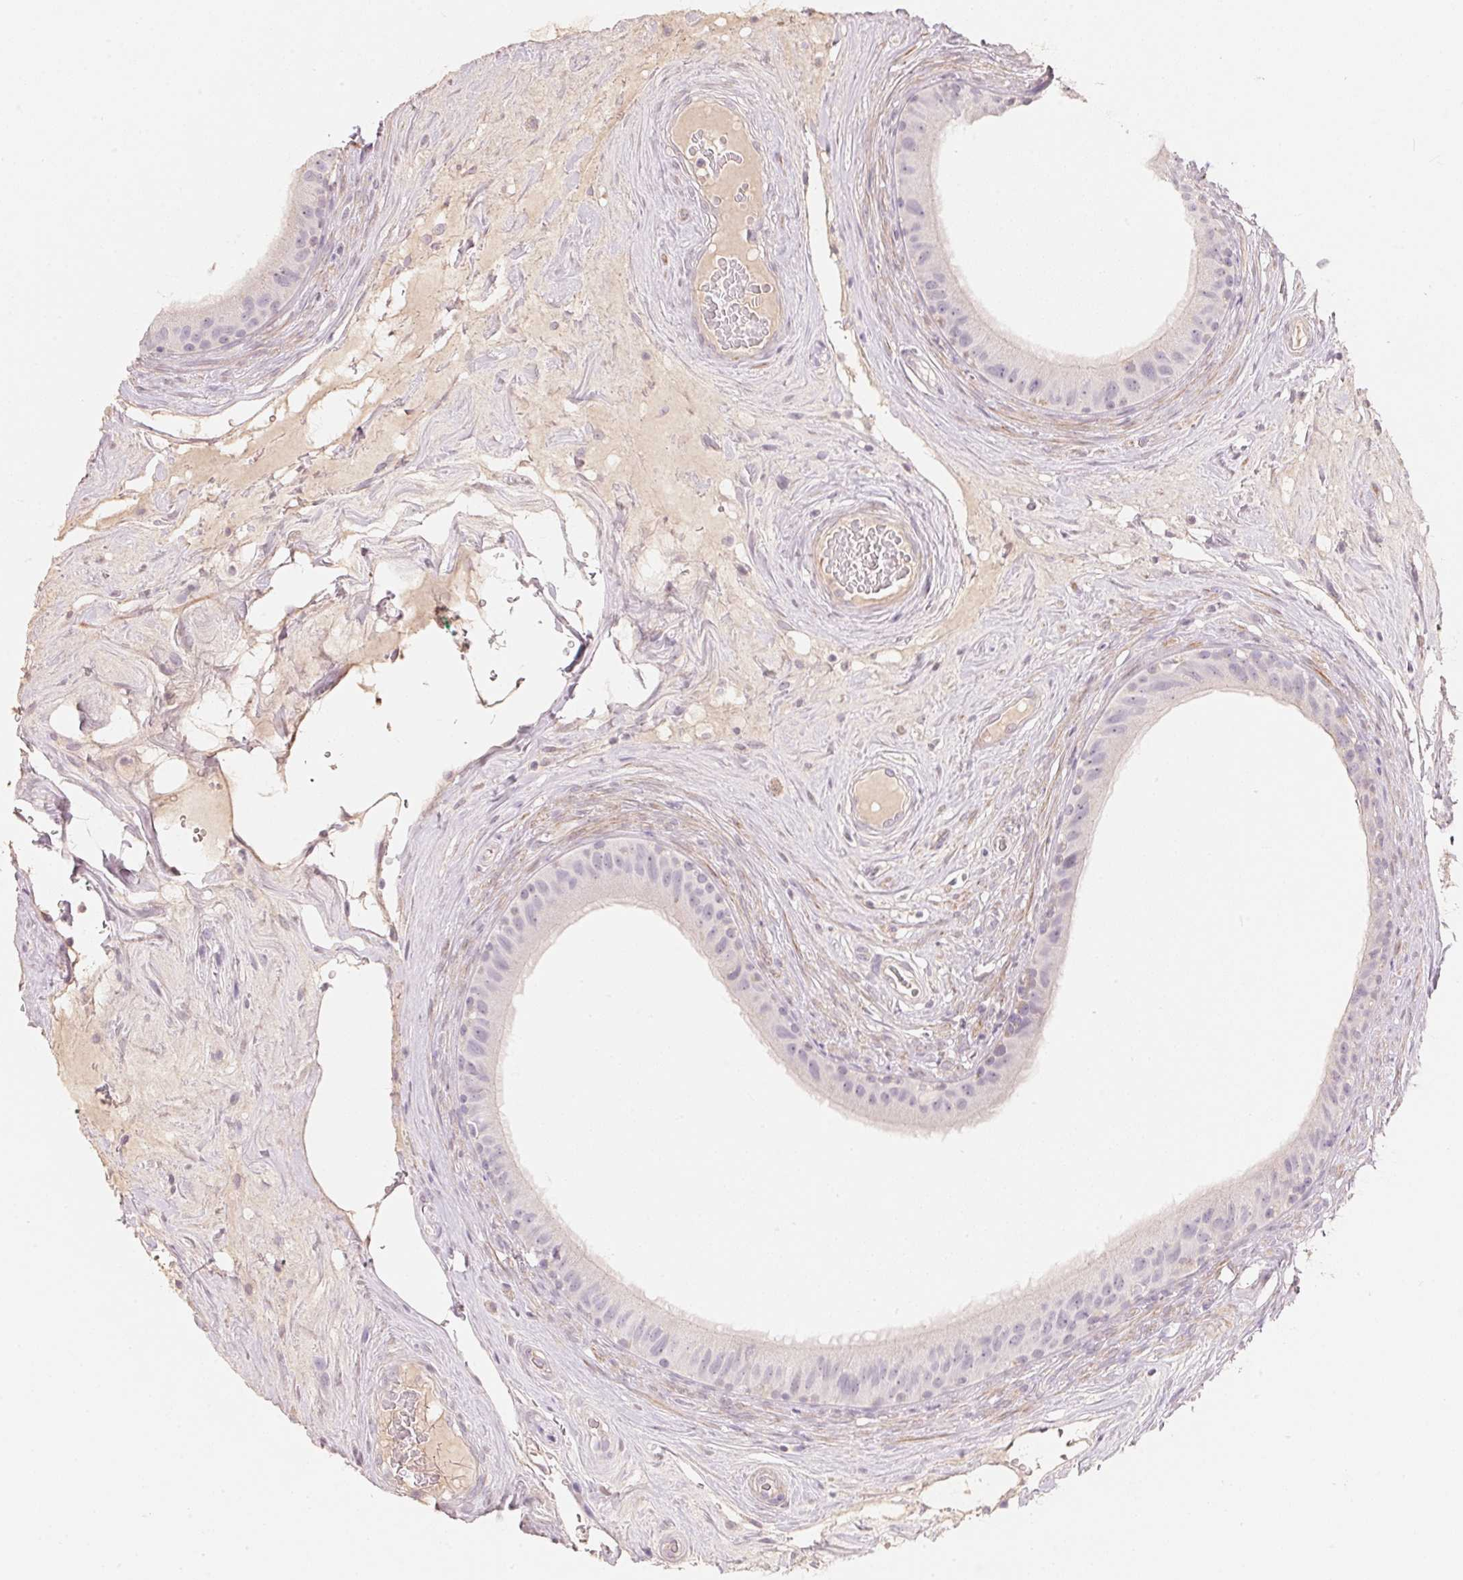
{"staining": {"intensity": "negative", "quantity": "none", "location": "none"}, "tissue": "epididymis", "cell_type": "Glandular cells", "image_type": "normal", "snomed": [{"axis": "morphology", "description": "Normal tissue, NOS"}, {"axis": "topography", "description": "Epididymis"}], "caption": "The IHC photomicrograph has no significant staining in glandular cells of epididymis. (Brightfield microscopy of DAB immunohistochemistry (IHC) at high magnification).", "gene": "TP53AIP1", "patient": {"sex": "male", "age": 59}}